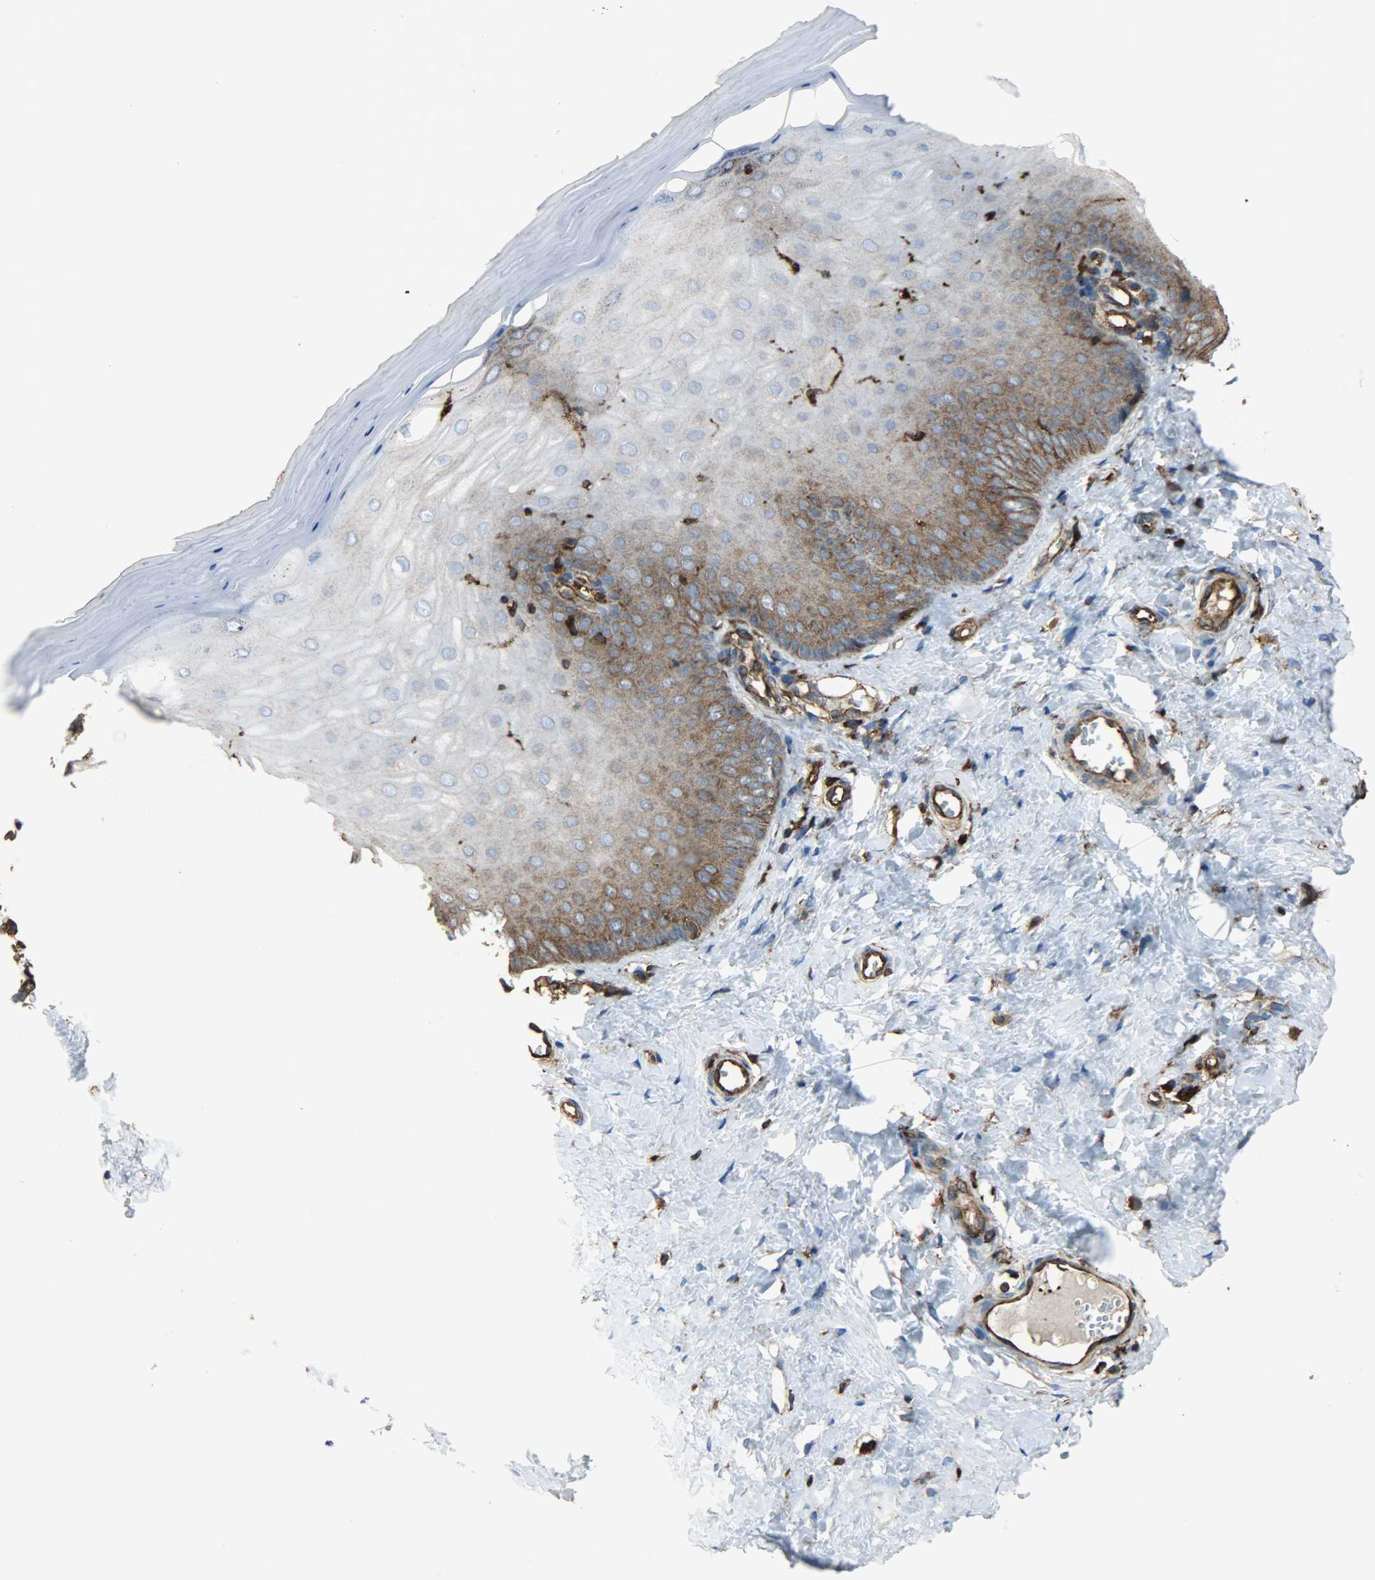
{"staining": {"intensity": "strong", "quantity": ">75%", "location": "cytoplasmic/membranous"}, "tissue": "cervix", "cell_type": "Glandular cells", "image_type": "normal", "snomed": [{"axis": "morphology", "description": "Normal tissue, NOS"}, {"axis": "topography", "description": "Cervix"}], "caption": "Immunohistochemistry micrograph of unremarkable cervix: cervix stained using IHC shows high levels of strong protein expression localized specifically in the cytoplasmic/membranous of glandular cells, appearing as a cytoplasmic/membranous brown color.", "gene": "VASP", "patient": {"sex": "female", "age": 55}}